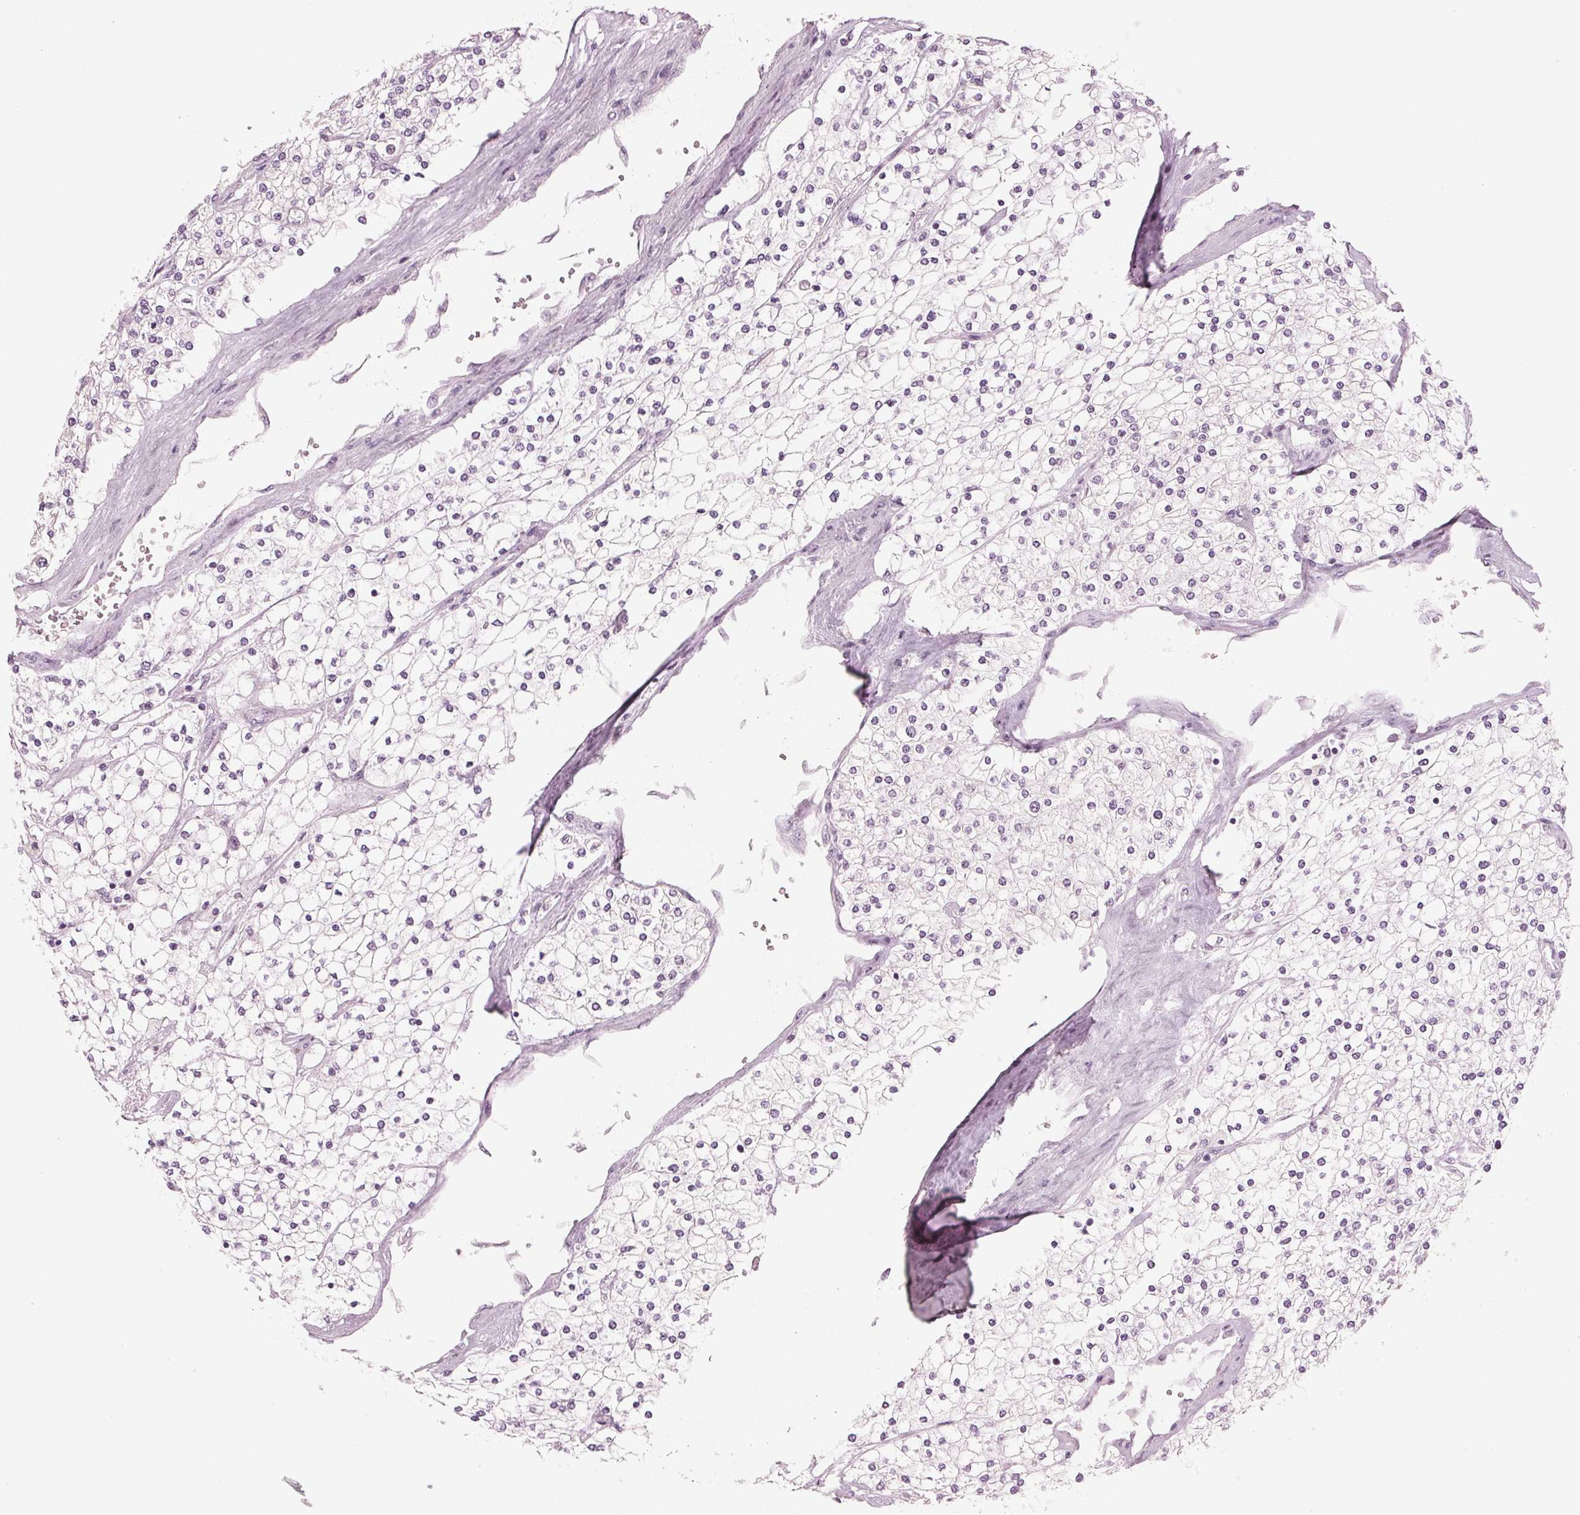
{"staining": {"intensity": "negative", "quantity": "none", "location": "none"}, "tissue": "renal cancer", "cell_type": "Tumor cells", "image_type": "cancer", "snomed": [{"axis": "morphology", "description": "Adenocarcinoma, NOS"}, {"axis": "topography", "description": "Kidney"}], "caption": "Adenocarcinoma (renal) stained for a protein using immunohistochemistry (IHC) displays no positivity tumor cells.", "gene": "PRAP1", "patient": {"sex": "male", "age": 80}}